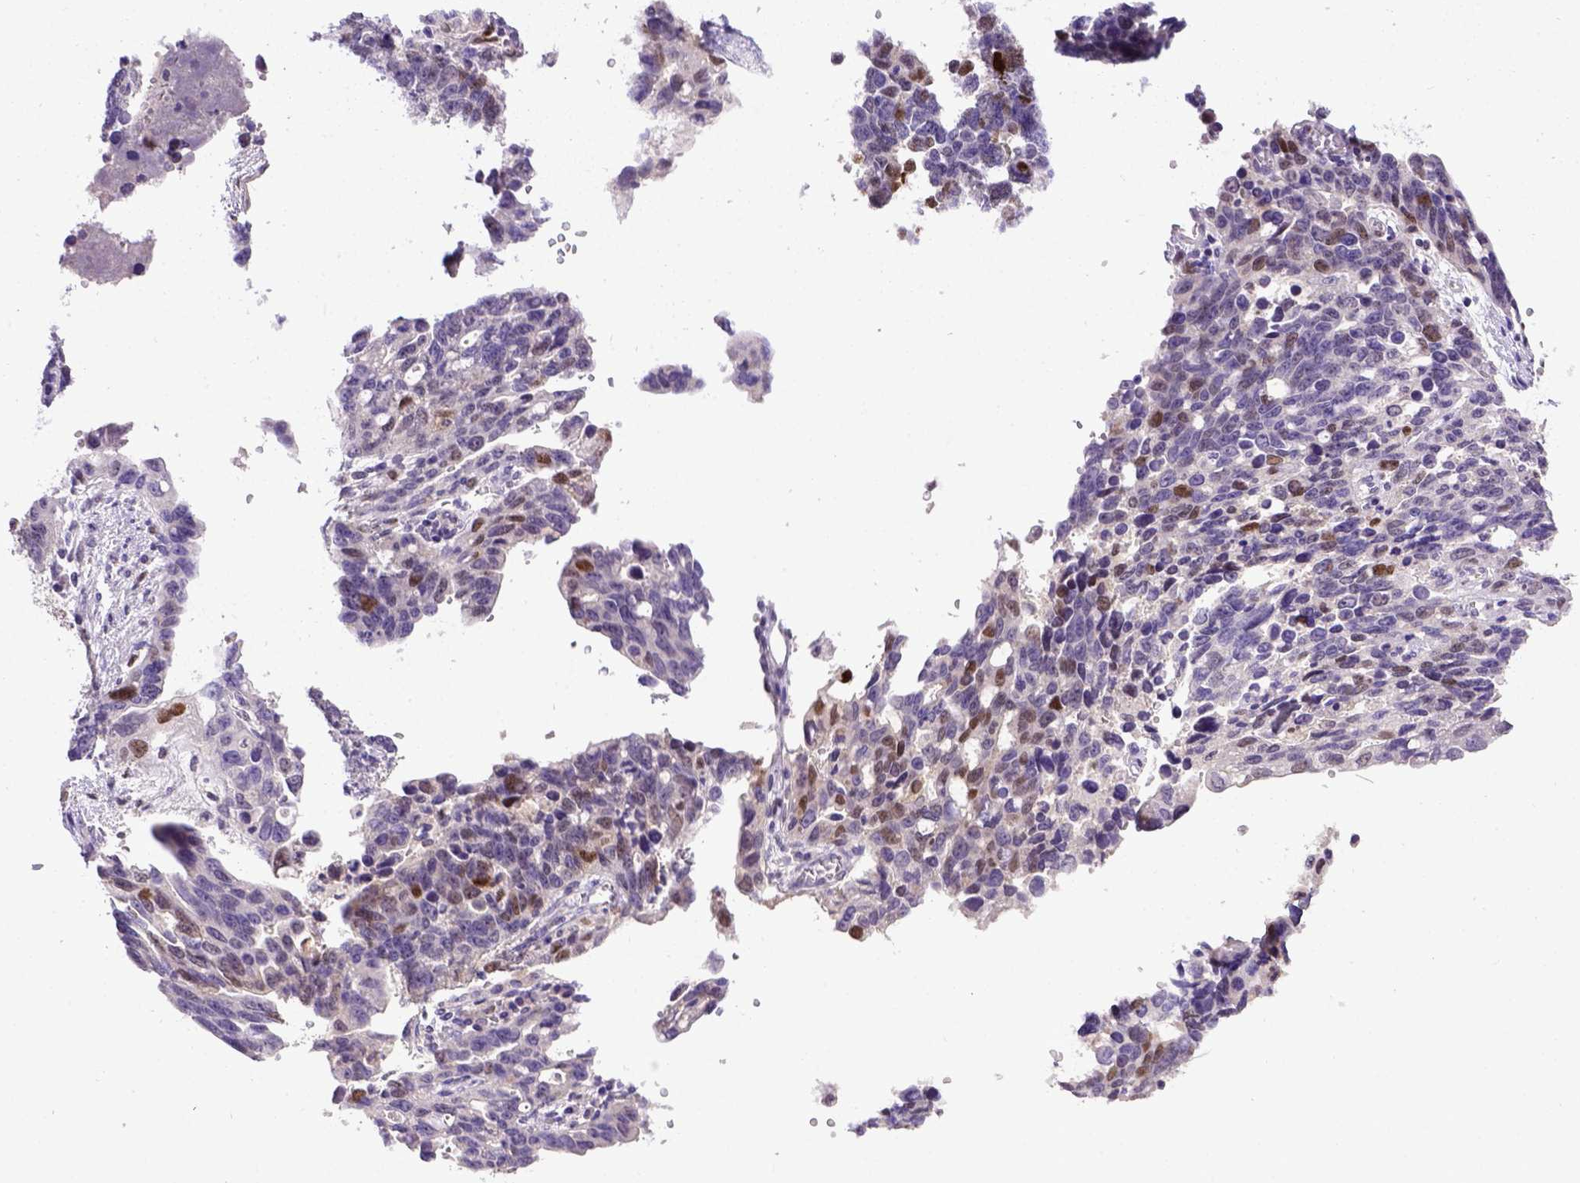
{"staining": {"intensity": "negative", "quantity": "none", "location": "none"}, "tissue": "ovarian cancer", "cell_type": "Tumor cells", "image_type": "cancer", "snomed": [{"axis": "morphology", "description": "Cystadenocarcinoma, serous, NOS"}, {"axis": "topography", "description": "Ovary"}], "caption": "Immunohistochemical staining of human ovarian serous cystadenocarcinoma exhibits no significant staining in tumor cells. (IHC, brightfield microscopy, high magnification).", "gene": "CDKN1A", "patient": {"sex": "female", "age": 69}}